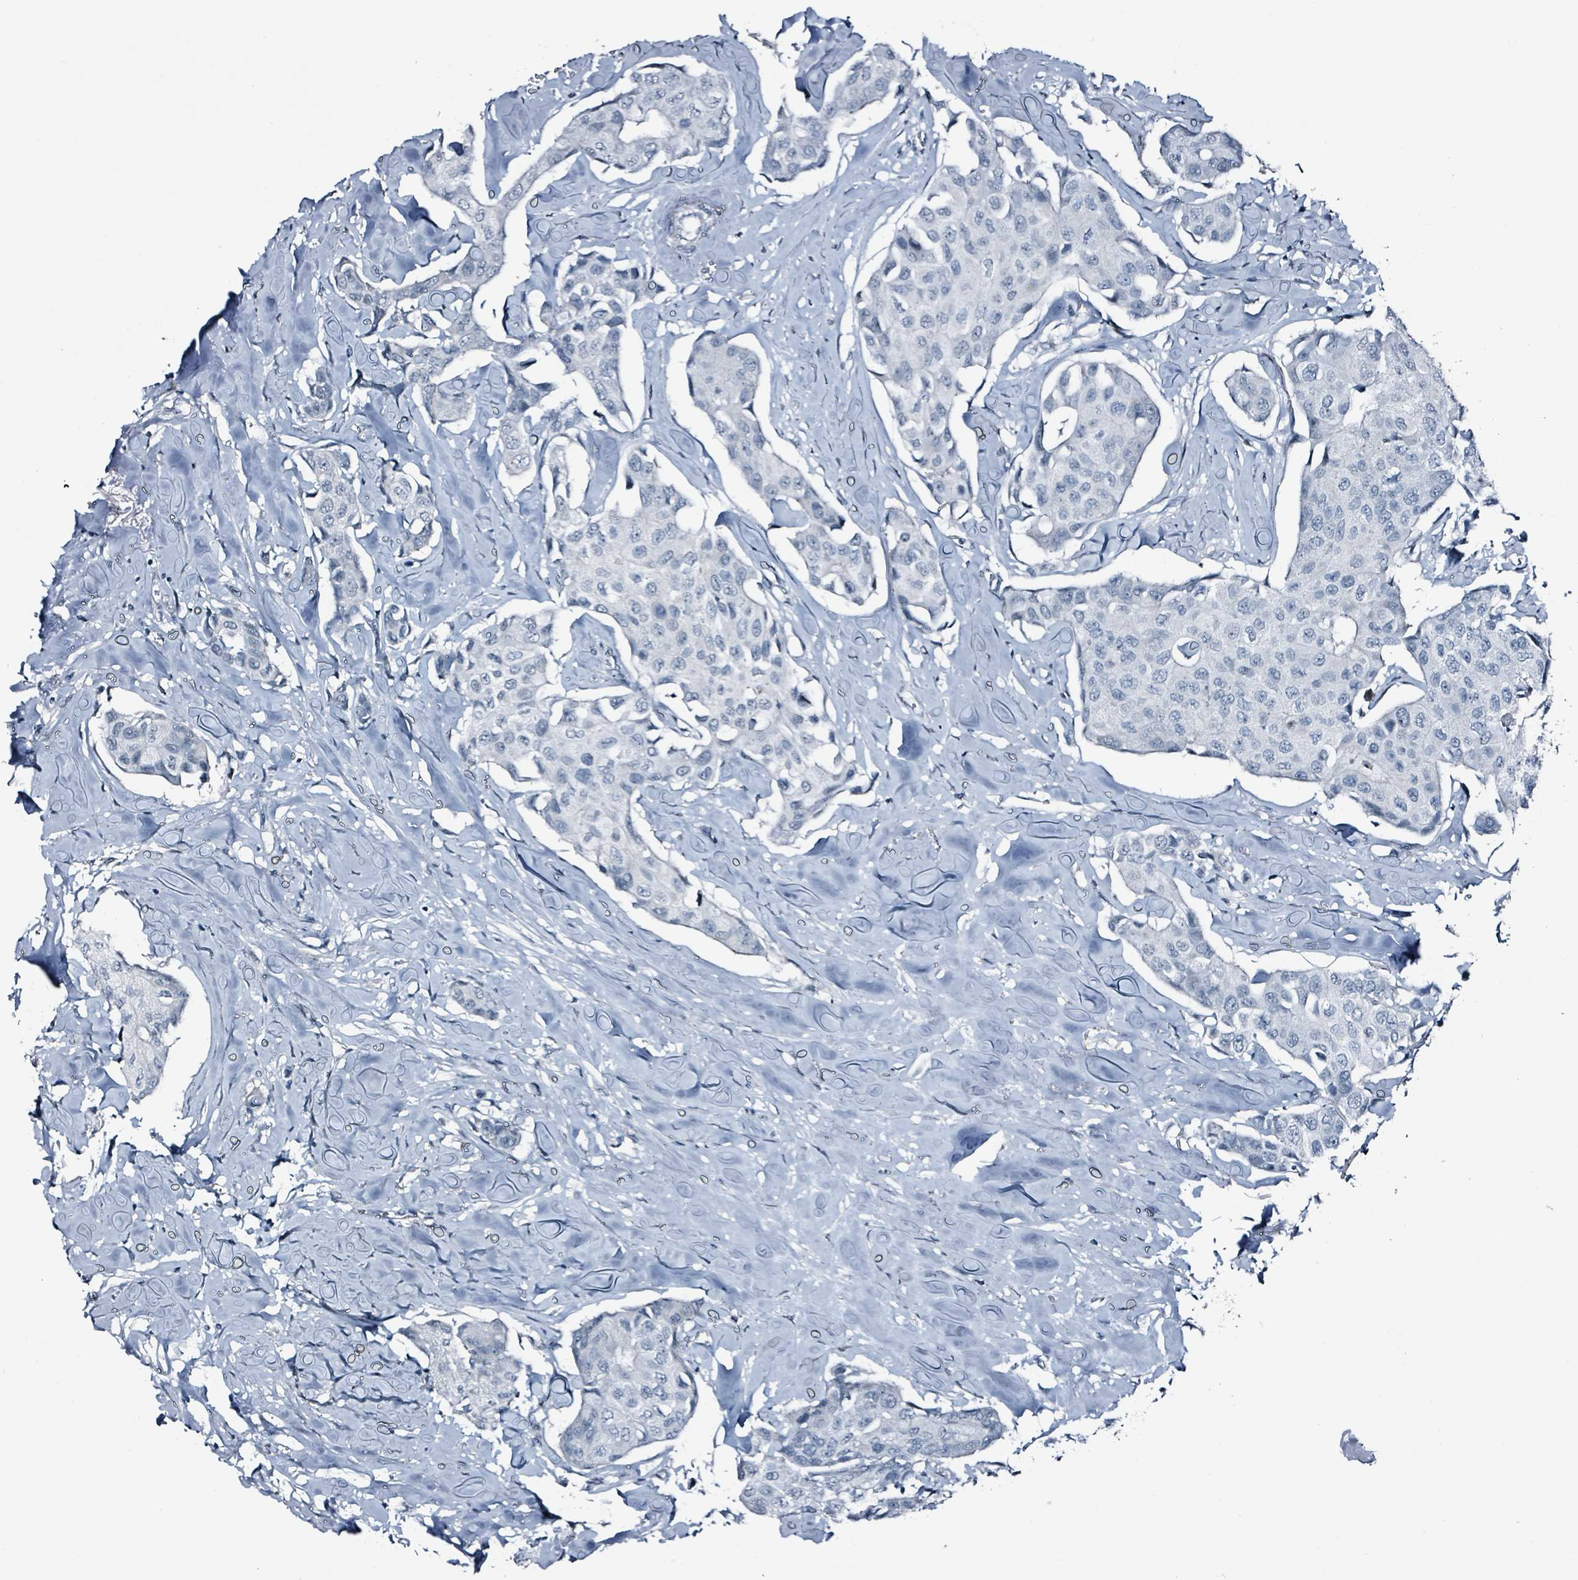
{"staining": {"intensity": "negative", "quantity": "none", "location": "none"}, "tissue": "breast cancer", "cell_type": "Tumor cells", "image_type": "cancer", "snomed": [{"axis": "morphology", "description": "Duct carcinoma"}, {"axis": "topography", "description": "Breast"}], "caption": "Image shows no significant protein expression in tumor cells of breast cancer (intraductal carcinoma).", "gene": "CA9", "patient": {"sex": "female", "age": 80}}